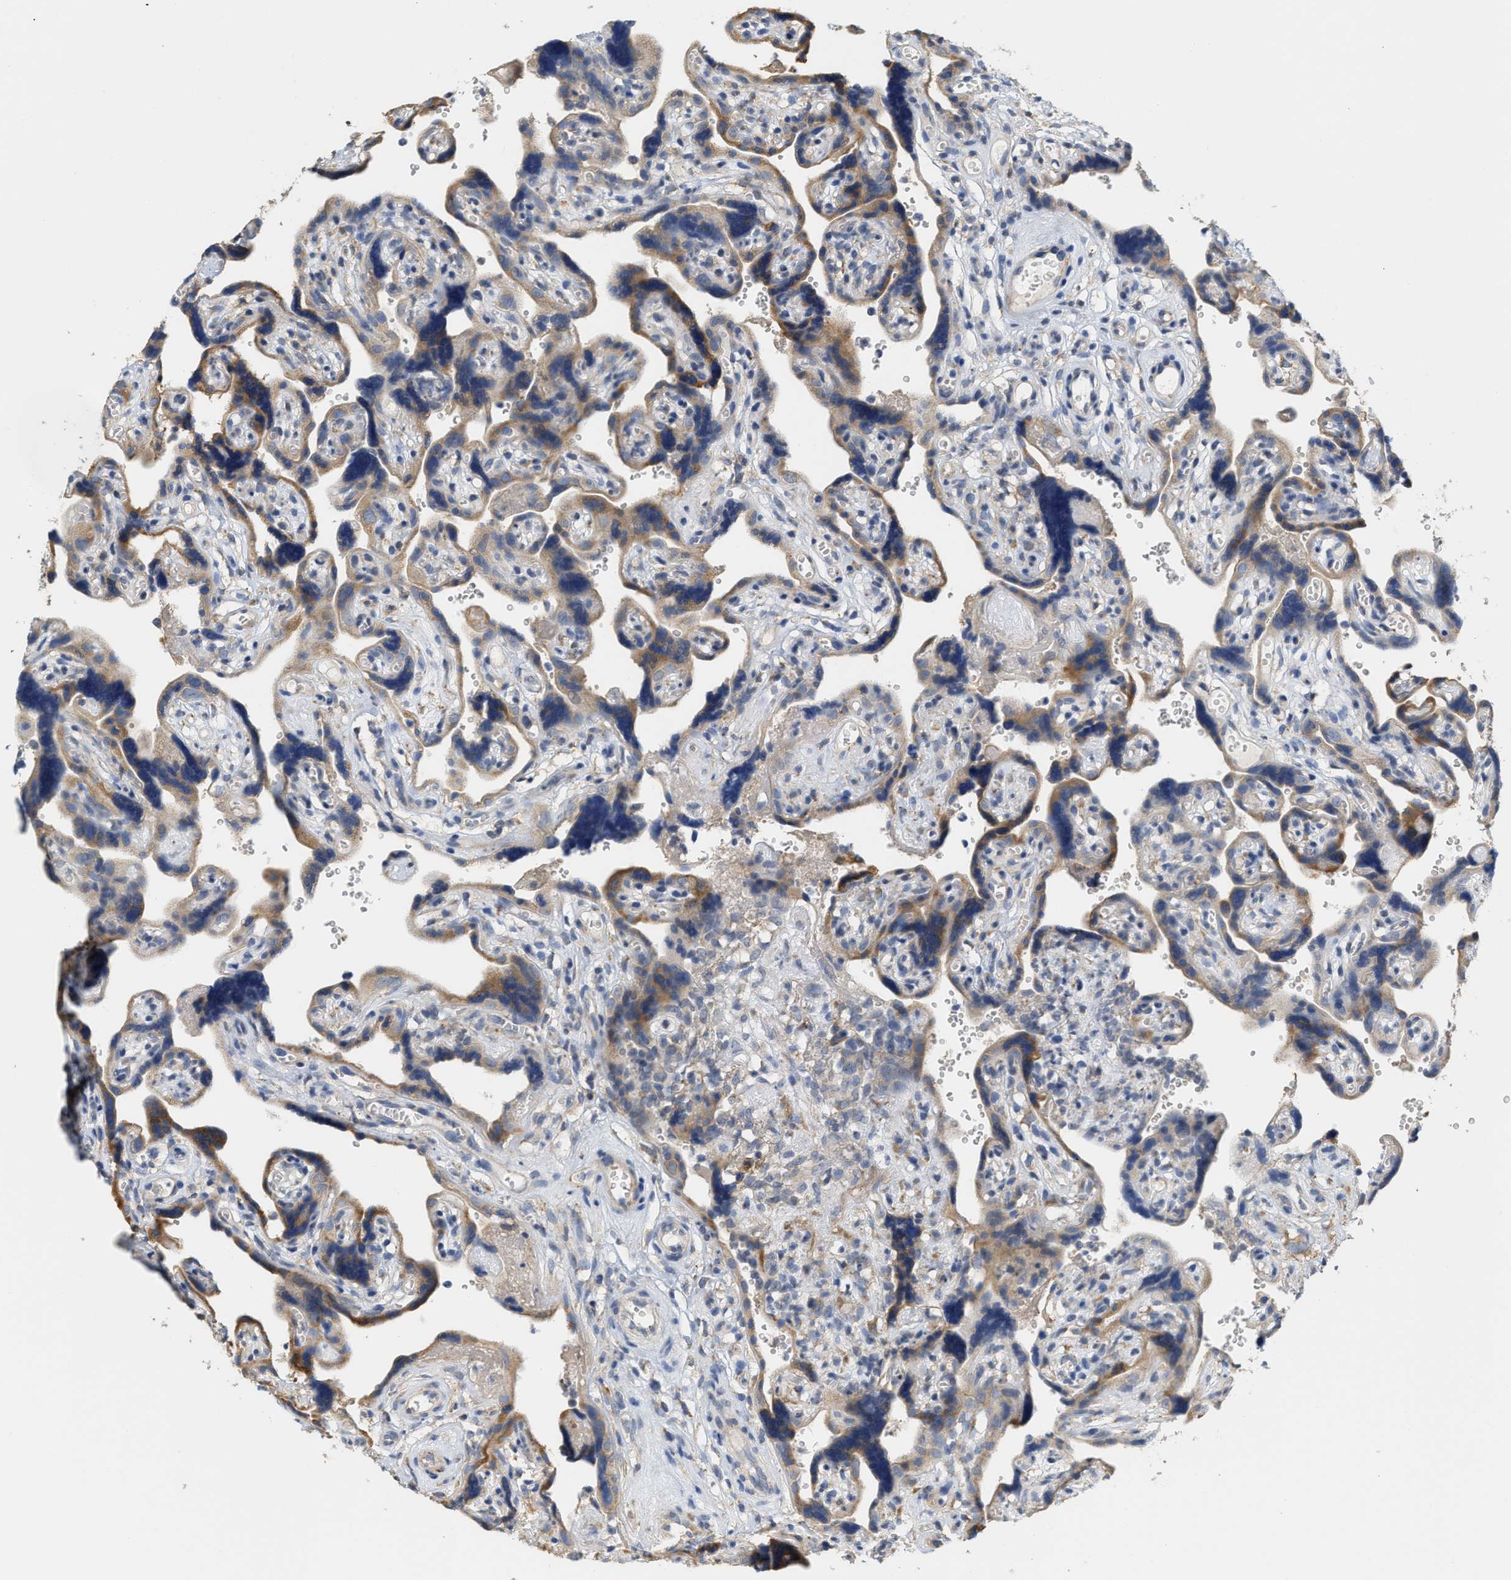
{"staining": {"intensity": "moderate", "quantity": ">75%", "location": "cytoplasmic/membranous"}, "tissue": "placenta", "cell_type": "Trophoblastic cells", "image_type": "normal", "snomed": [{"axis": "morphology", "description": "Normal tissue, NOS"}, {"axis": "topography", "description": "Placenta"}], "caption": "This image demonstrates IHC staining of normal human placenta, with medium moderate cytoplasmic/membranous positivity in about >75% of trophoblastic cells.", "gene": "RYR2", "patient": {"sex": "female", "age": 30}}